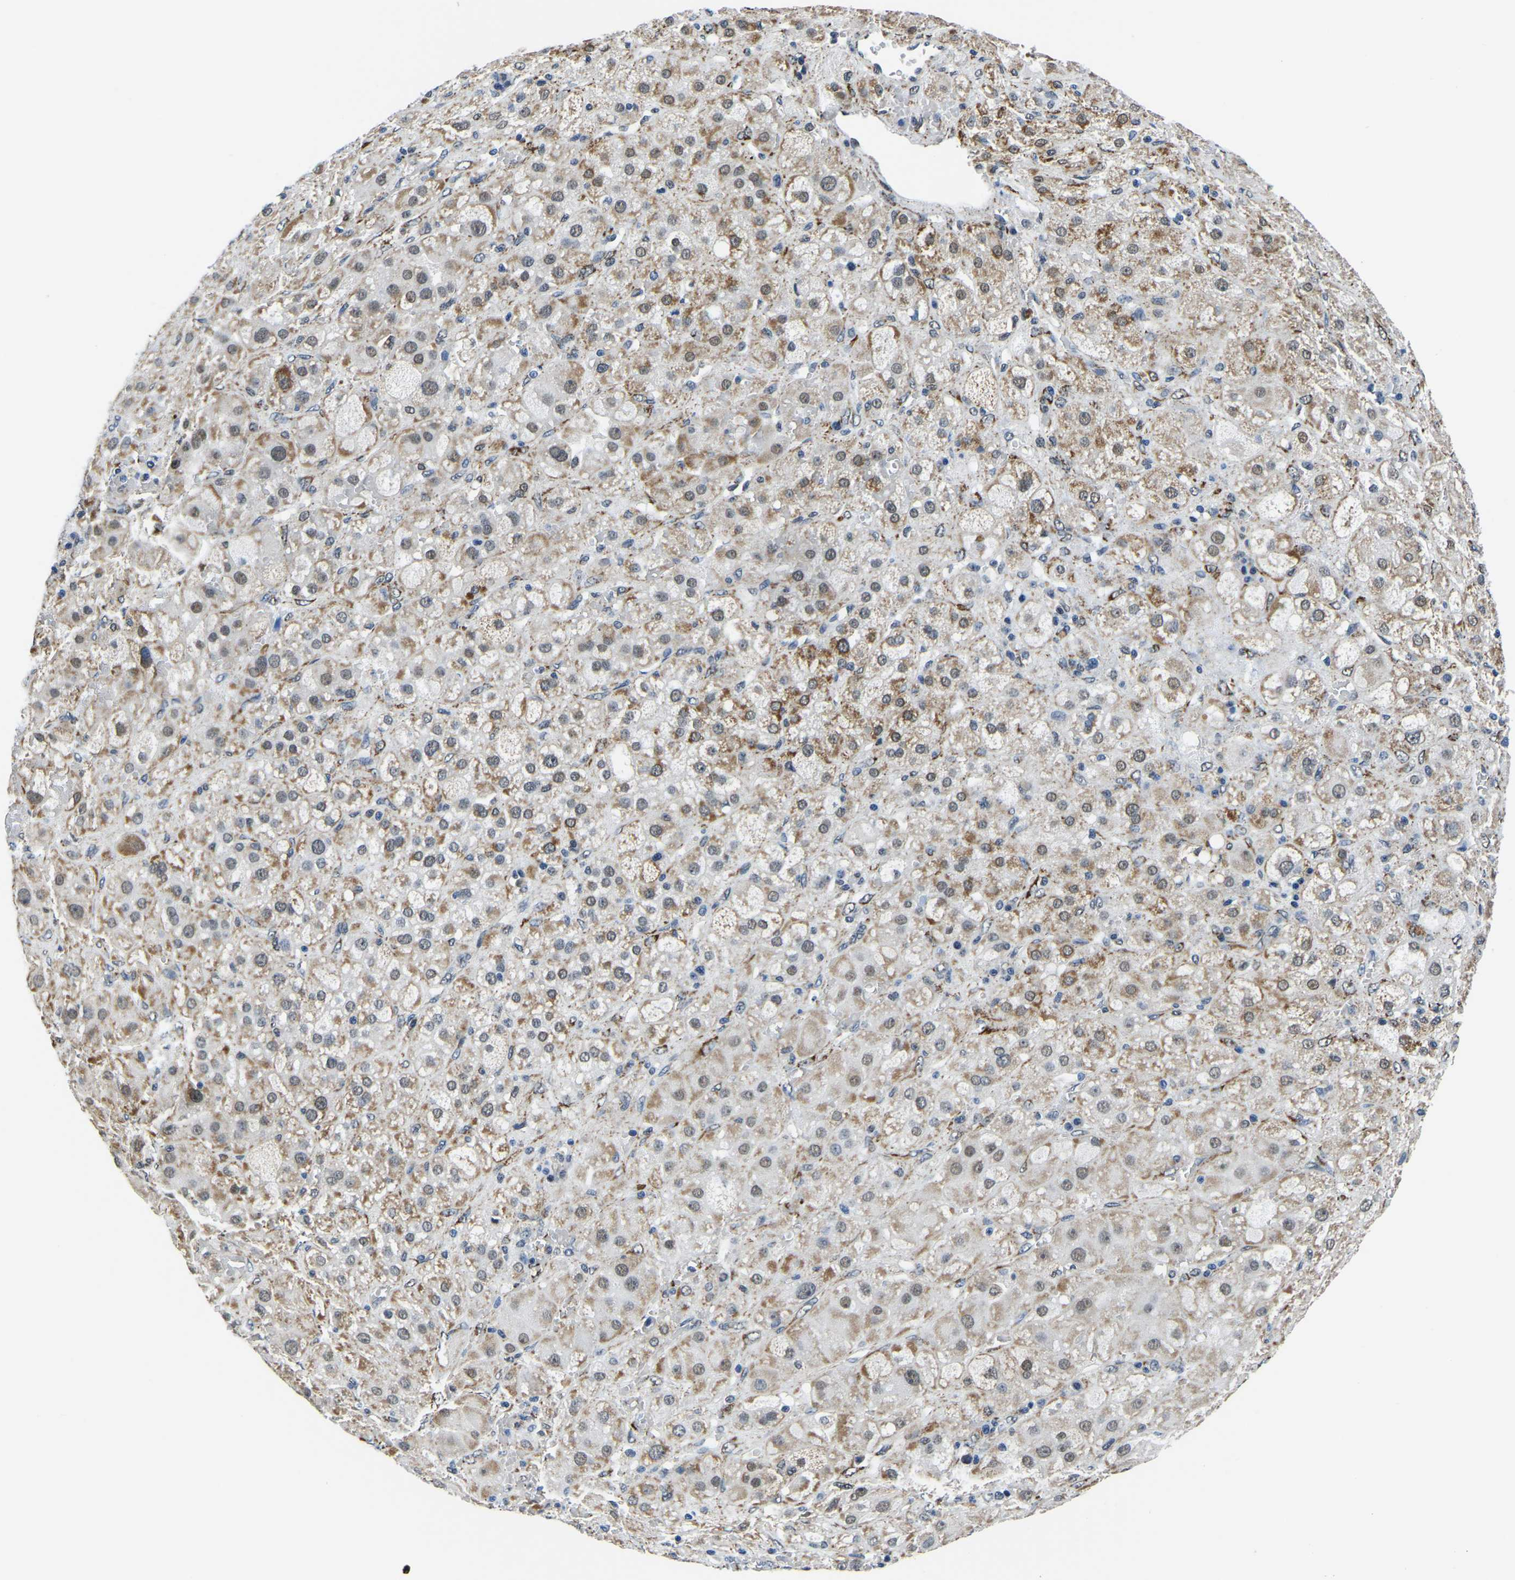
{"staining": {"intensity": "moderate", "quantity": ">75%", "location": "cytoplasmic/membranous,nuclear"}, "tissue": "adrenal gland", "cell_type": "Glandular cells", "image_type": "normal", "snomed": [{"axis": "morphology", "description": "Normal tissue, NOS"}, {"axis": "topography", "description": "Adrenal gland"}], "caption": "High-magnification brightfield microscopy of benign adrenal gland stained with DAB (brown) and counterstained with hematoxylin (blue). glandular cells exhibit moderate cytoplasmic/membranous,nuclear expression is present in approximately>75% of cells.", "gene": "BNIP3L", "patient": {"sex": "female", "age": 47}}